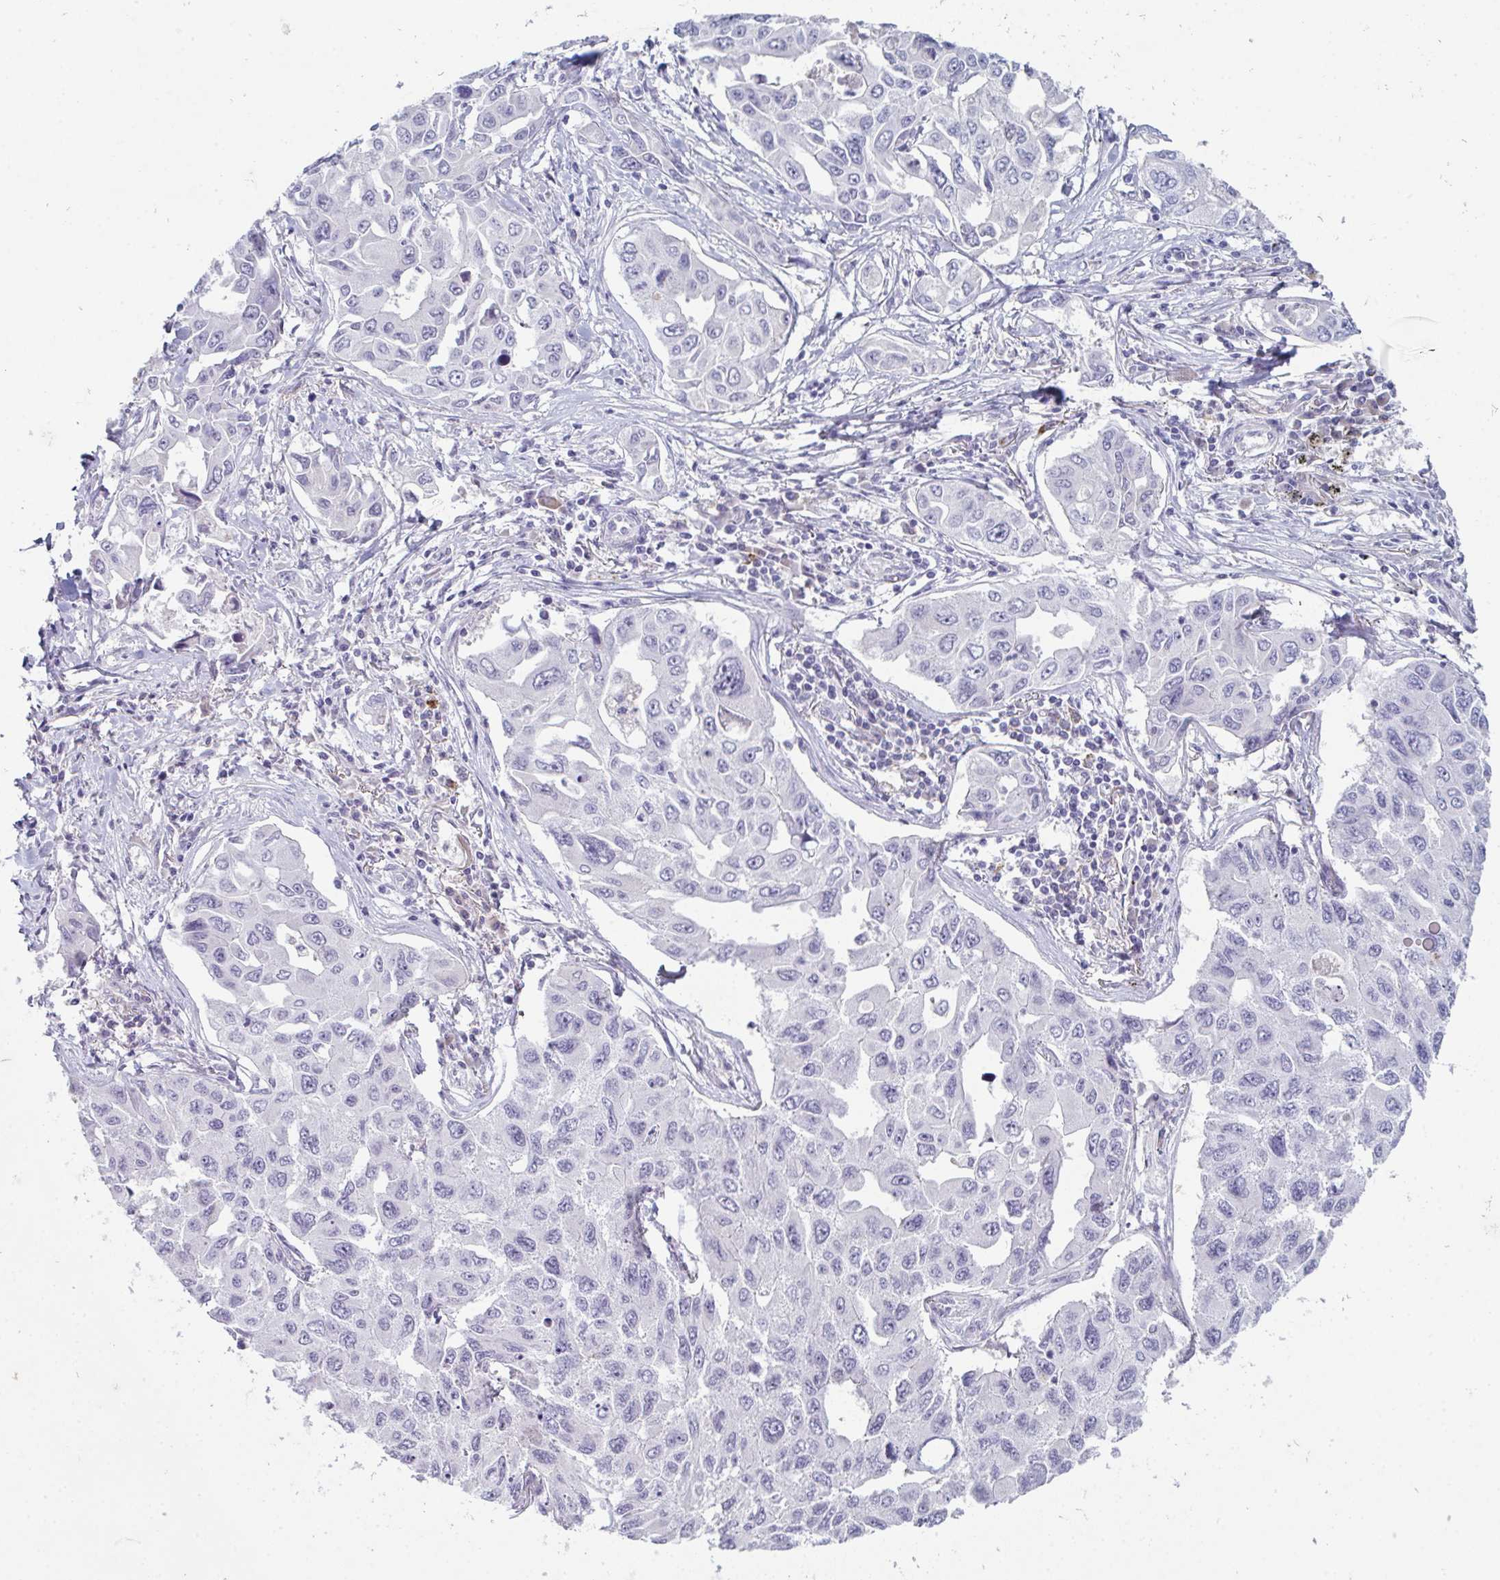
{"staining": {"intensity": "negative", "quantity": "none", "location": "none"}, "tissue": "lung cancer", "cell_type": "Tumor cells", "image_type": "cancer", "snomed": [{"axis": "morphology", "description": "Adenocarcinoma, NOS"}, {"axis": "topography", "description": "Lung"}], "caption": "DAB (3,3'-diaminobenzidine) immunohistochemical staining of lung adenocarcinoma reveals no significant expression in tumor cells.", "gene": "ADAM21", "patient": {"sex": "male", "age": 64}}